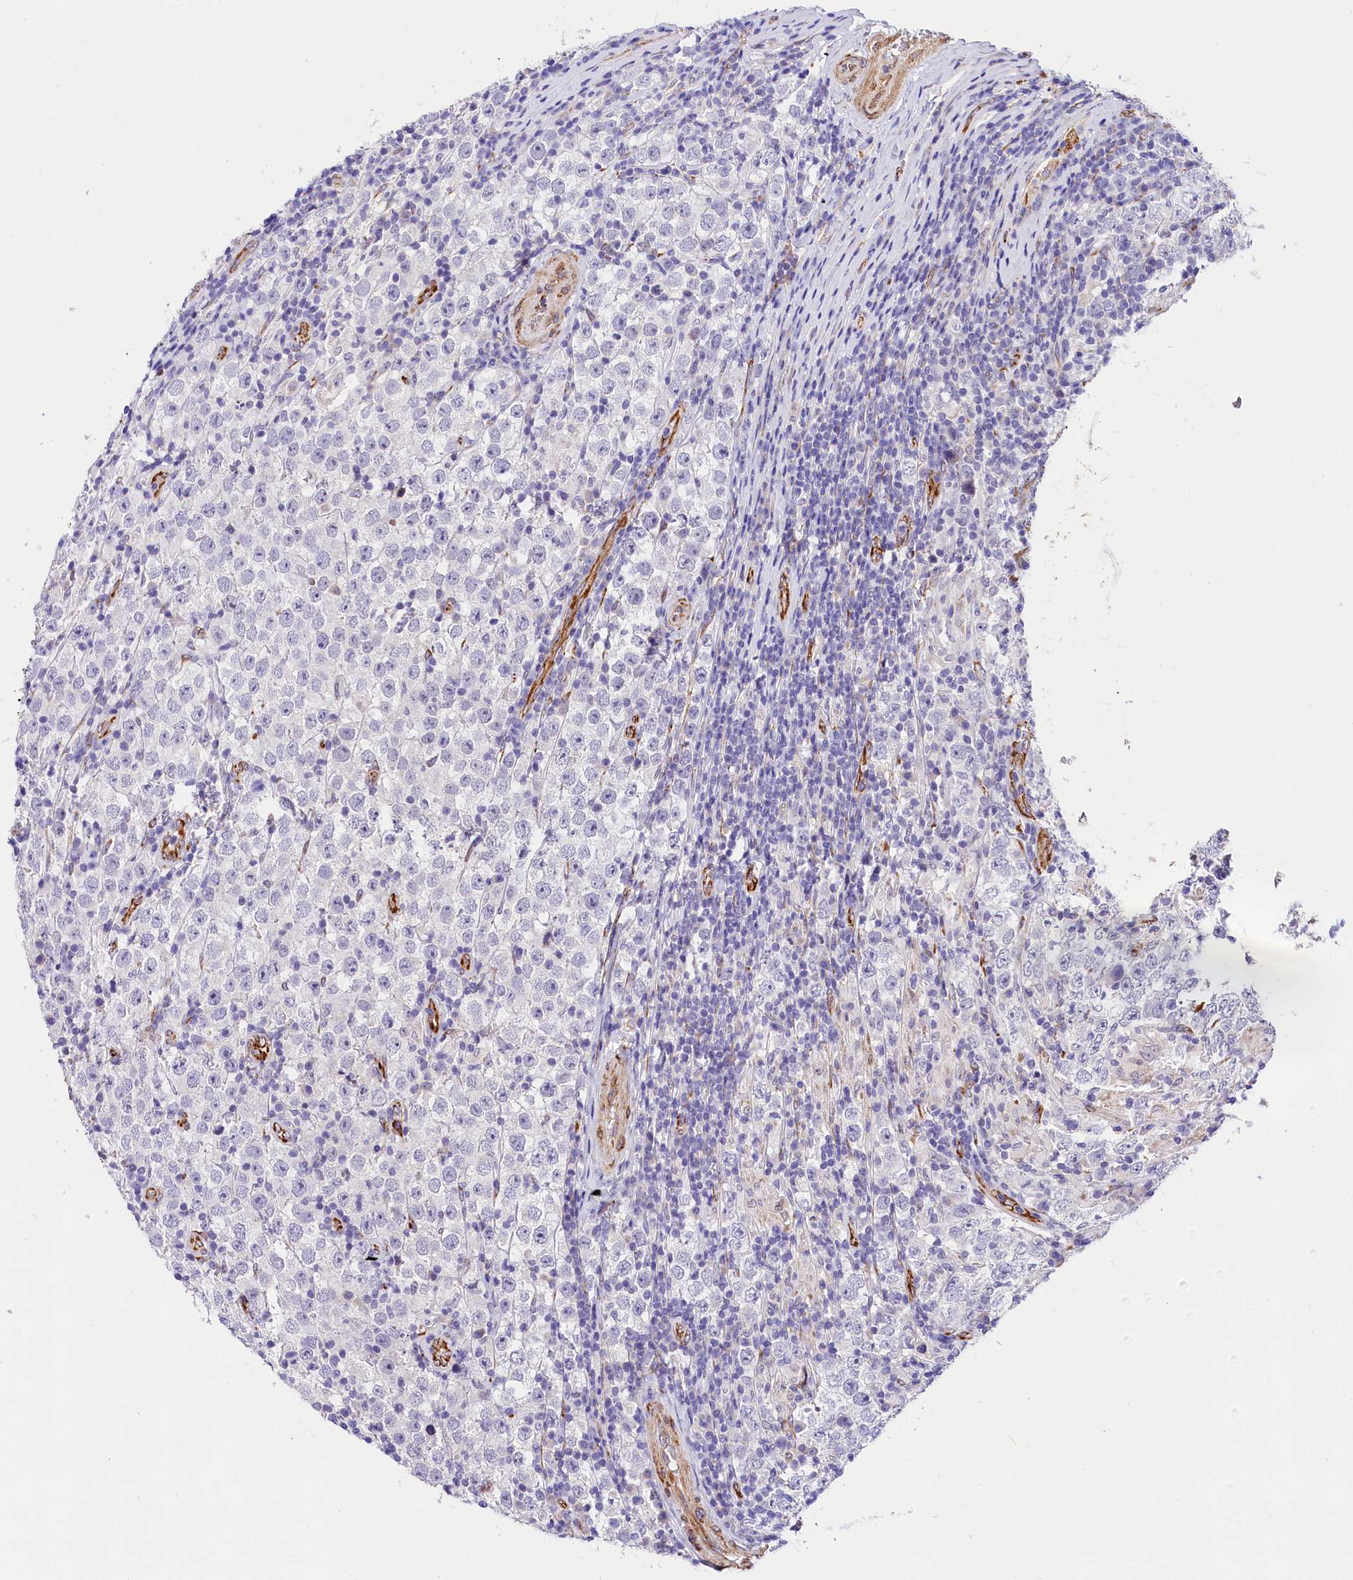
{"staining": {"intensity": "negative", "quantity": "none", "location": "none"}, "tissue": "testis cancer", "cell_type": "Tumor cells", "image_type": "cancer", "snomed": [{"axis": "morphology", "description": "Normal tissue, NOS"}, {"axis": "morphology", "description": "Urothelial carcinoma, High grade"}, {"axis": "morphology", "description": "Seminoma, NOS"}, {"axis": "morphology", "description": "Carcinoma, Embryonal, NOS"}, {"axis": "topography", "description": "Urinary bladder"}, {"axis": "topography", "description": "Testis"}], "caption": "IHC image of neoplastic tissue: human testis high-grade urothelial carcinoma stained with DAB (3,3'-diaminobenzidine) reveals no significant protein positivity in tumor cells. Brightfield microscopy of immunohistochemistry stained with DAB (3,3'-diaminobenzidine) (brown) and hematoxylin (blue), captured at high magnification.", "gene": "ITGA1", "patient": {"sex": "male", "age": 41}}